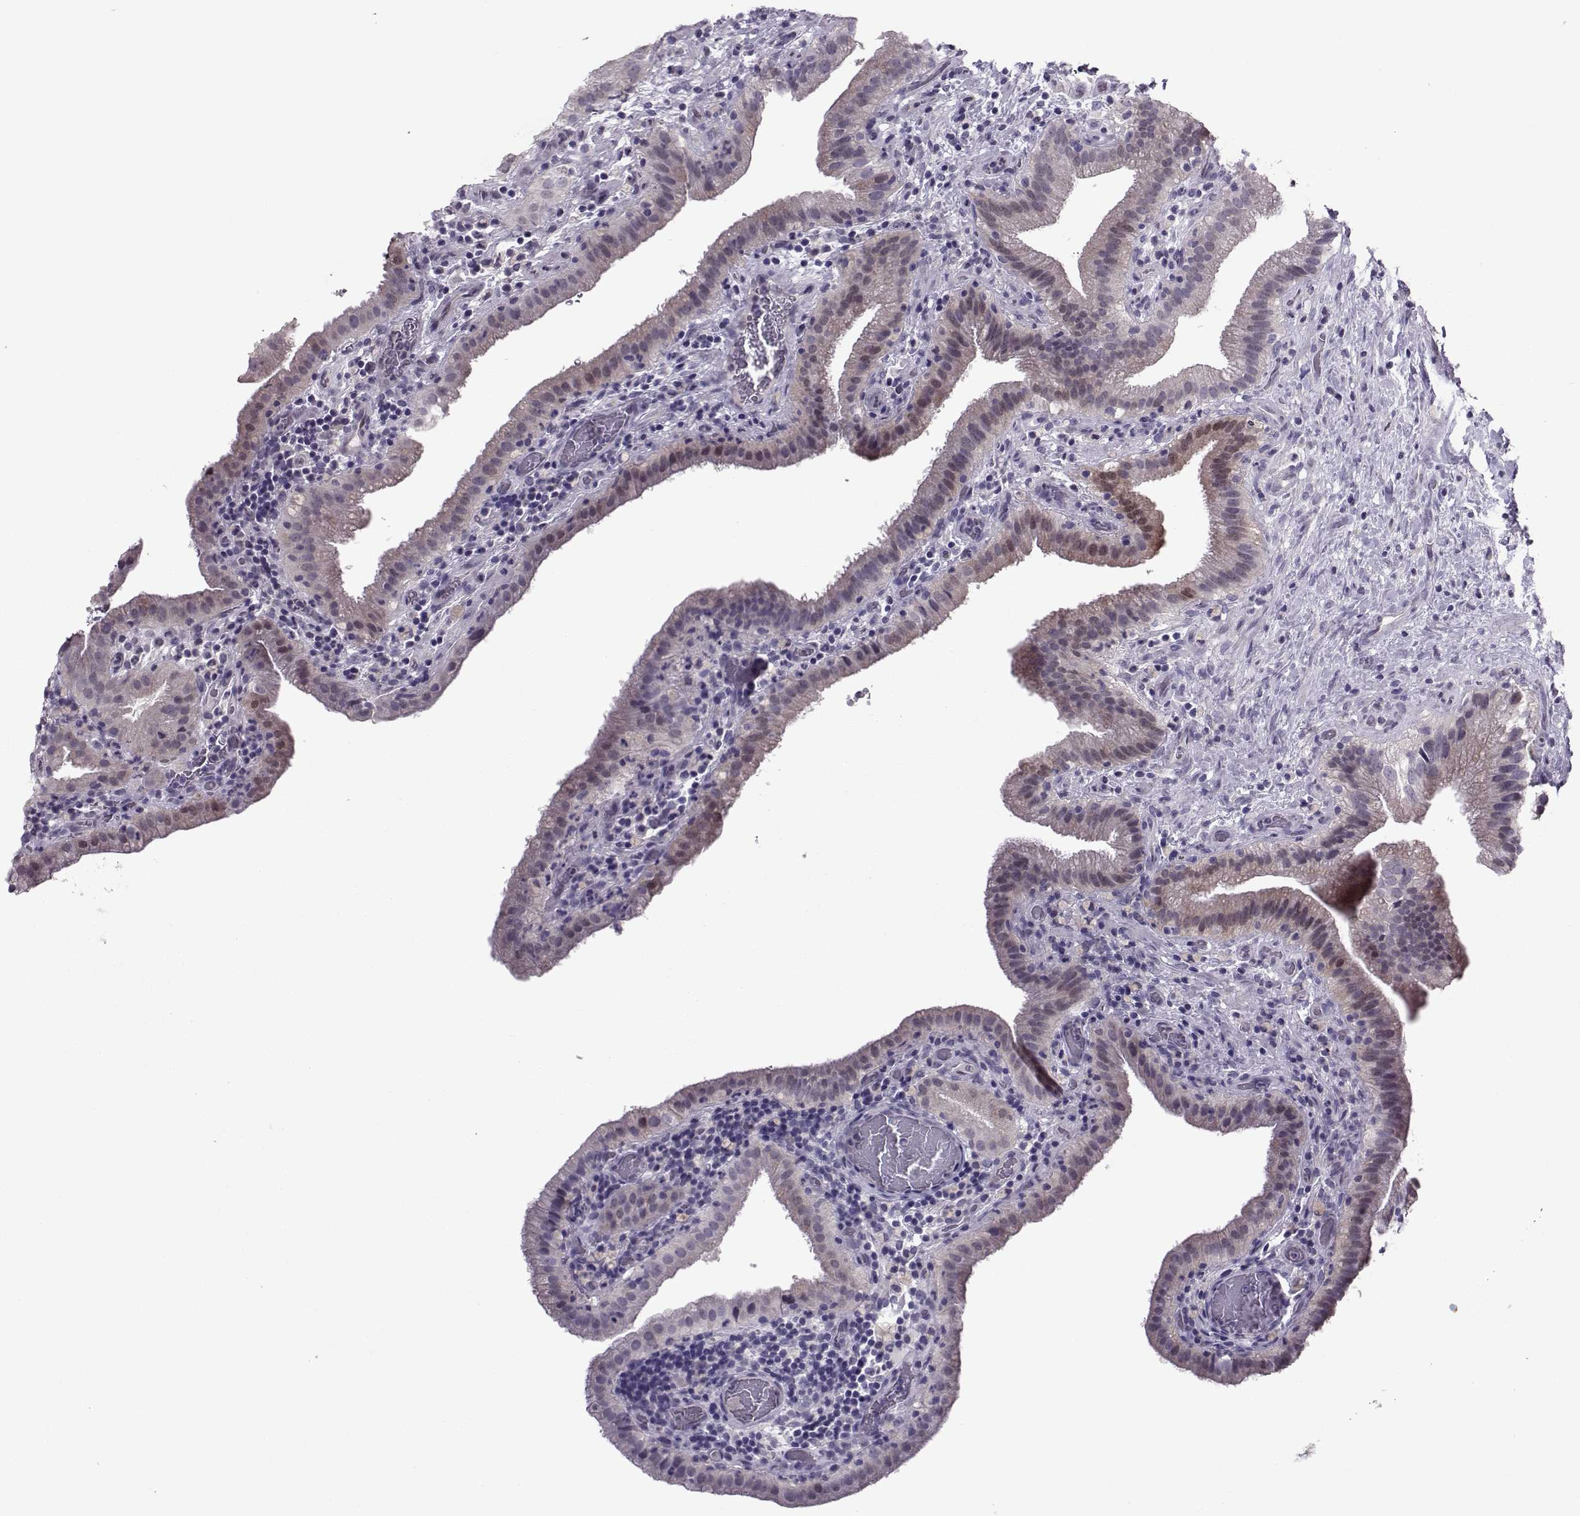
{"staining": {"intensity": "weak", "quantity": "<25%", "location": "cytoplasmic/membranous,nuclear"}, "tissue": "gallbladder", "cell_type": "Glandular cells", "image_type": "normal", "snomed": [{"axis": "morphology", "description": "Normal tissue, NOS"}, {"axis": "topography", "description": "Gallbladder"}], "caption": "Protein analysis of normal gallbladder reveals no significant expression in glandular cells.", "gene": "ASRGL1", "patient": {"sex": "male", "age": 62}}